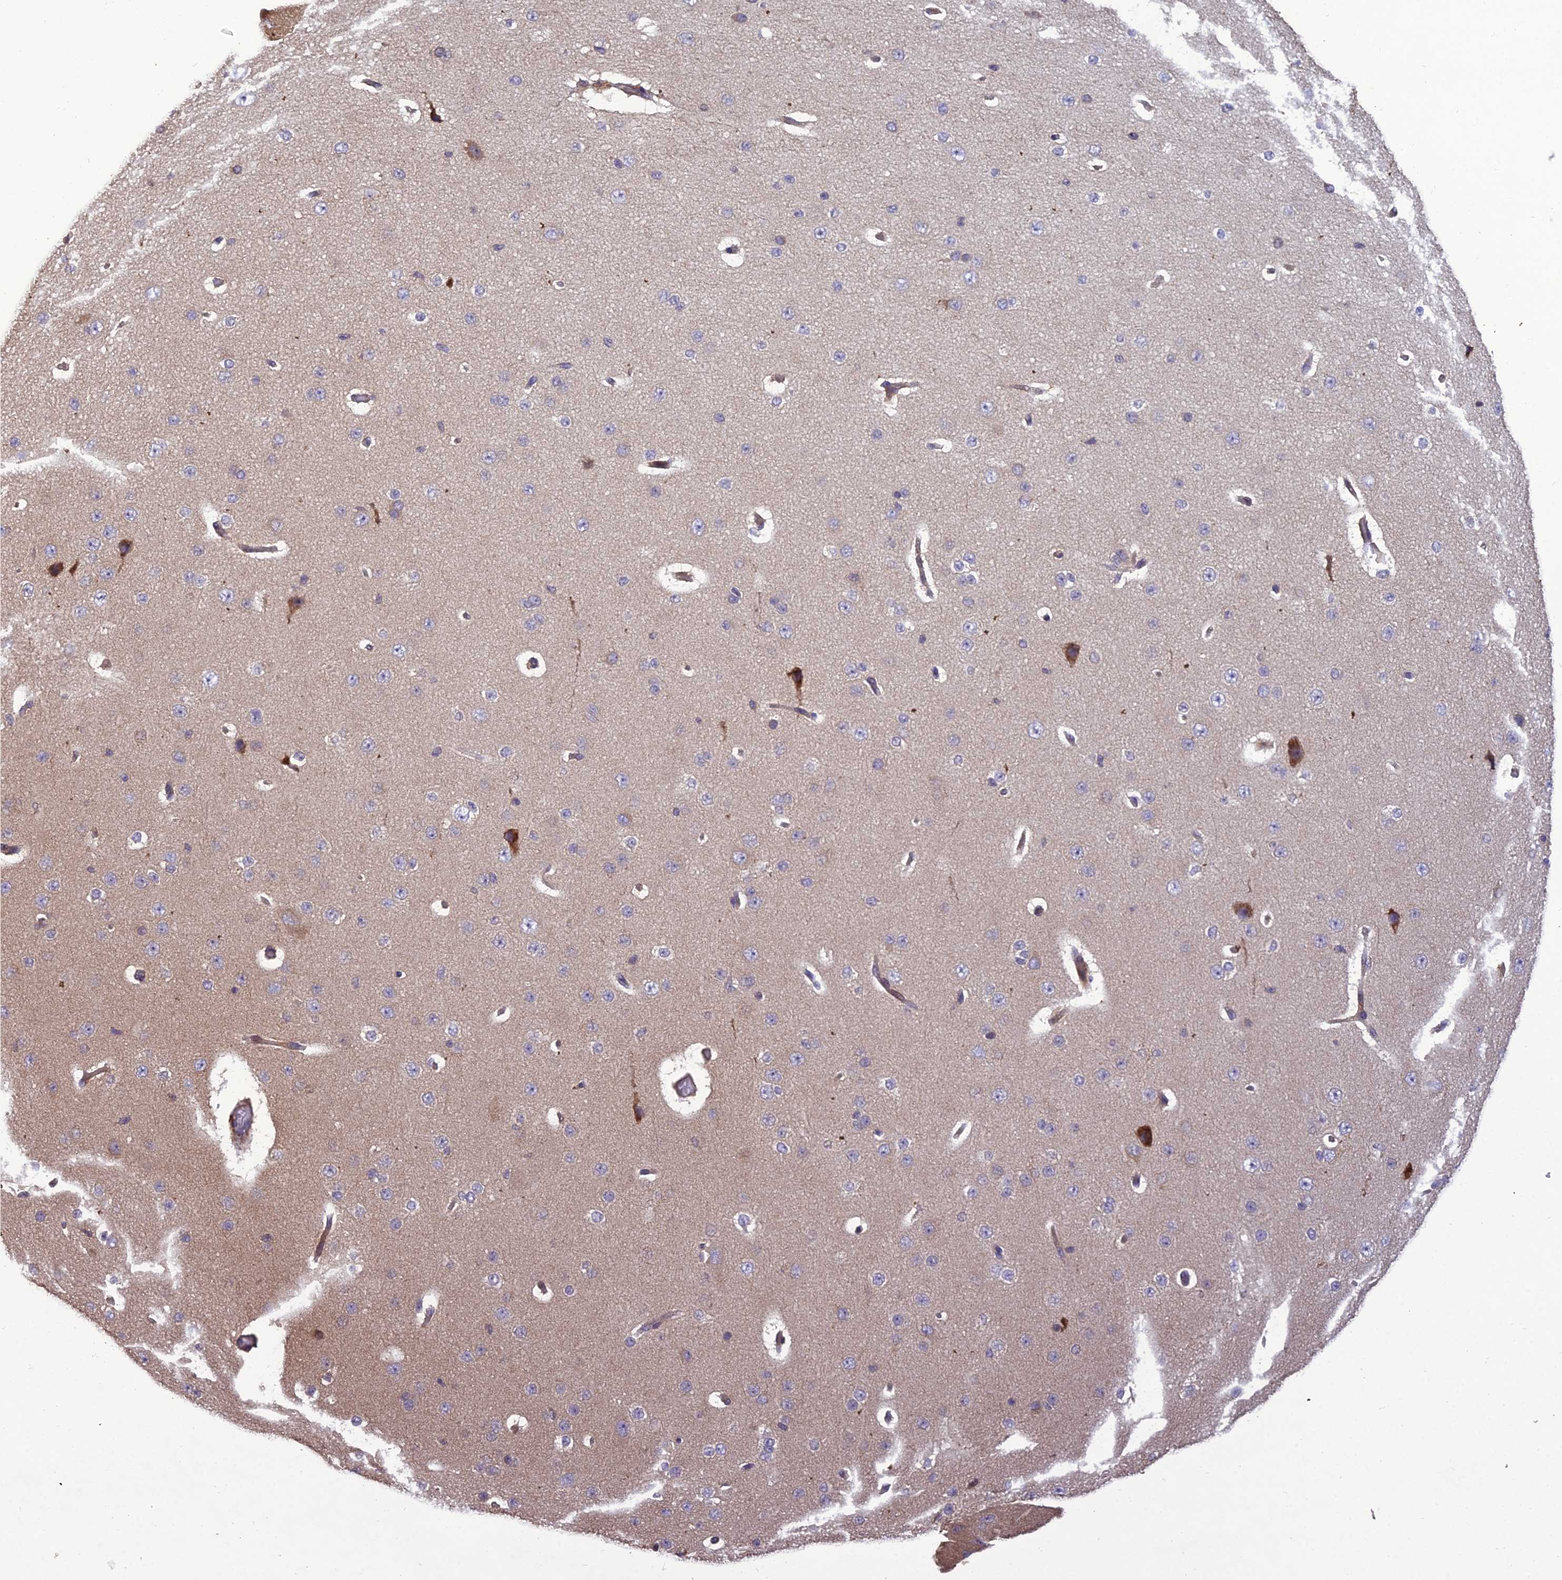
{"staining": {"intensity": "negative", "quantity": "none", "location": "none"}, "tissue": "cerebral cortex", "cell_type": "Endothelial cells", "image_type": "normal", "snomed": [{"axis": "morphology", "description": "Normal tissue, NOS"}, {"axis": "morphology", "description": "Developmental malformation"}, {"axis": "topography", "description": "Cerebral cortex"}], "caption": "Immunohistochemical staining of unremarkable cerebral cortex shows no significant positivity in endothelial cells. Brightfield microscopy of immunohistochemistry stained with DAB (3,3'-diaminobenzidine) (brown) and hematoxylin (blue), captured at high magnification.", "gene": "CENPL", "patient": {"sex": "female", "age": 30}}